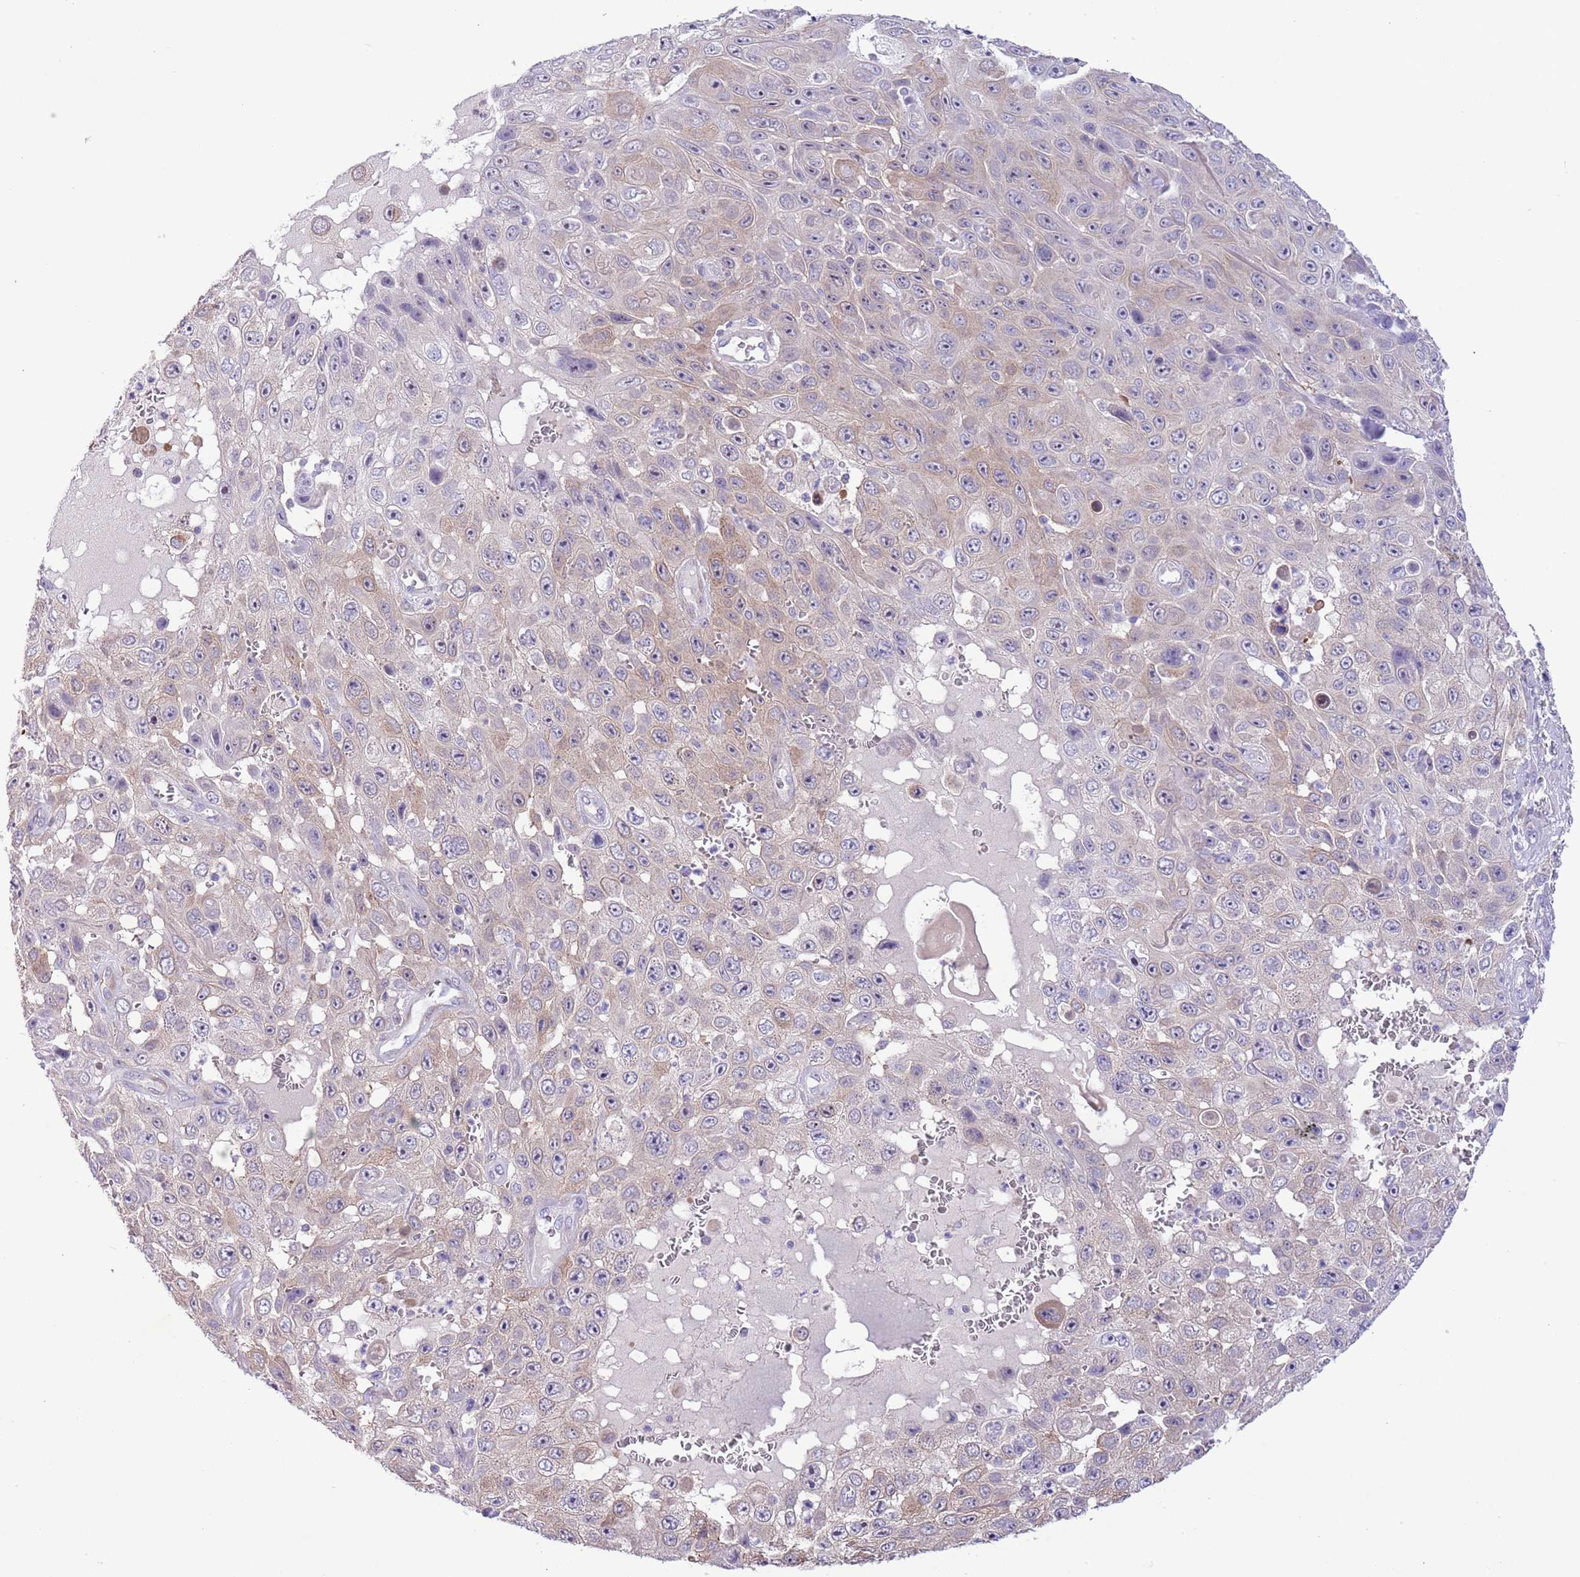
{"staining": {"intensity": "moderate", "quantity": "<25%", "location": "cytoplasmic/membranous"}, "tissue": "skin cancer", "cell_type": "Tumor cells", "image_type": "cancer", "snomed": [{"axis": "morphology", "description": "Squamous cell carcinoma, NOS"}, {"axis": "topography", "description": "Skin"}], "caption": "Immunohistochemistry (IHC) histopathology image of neoplastic tissue: human squamous cell carcinoma (skin) stained using immunohistochemistry demonstrates low levels of moderate protein expression localized specifically in the cytoplasmic/membranous of tumor cells, appearing as a cytoplasmic/membranous brown color.", "gene": "PRR32", "patient": {"sex": "male", "age": 82}}